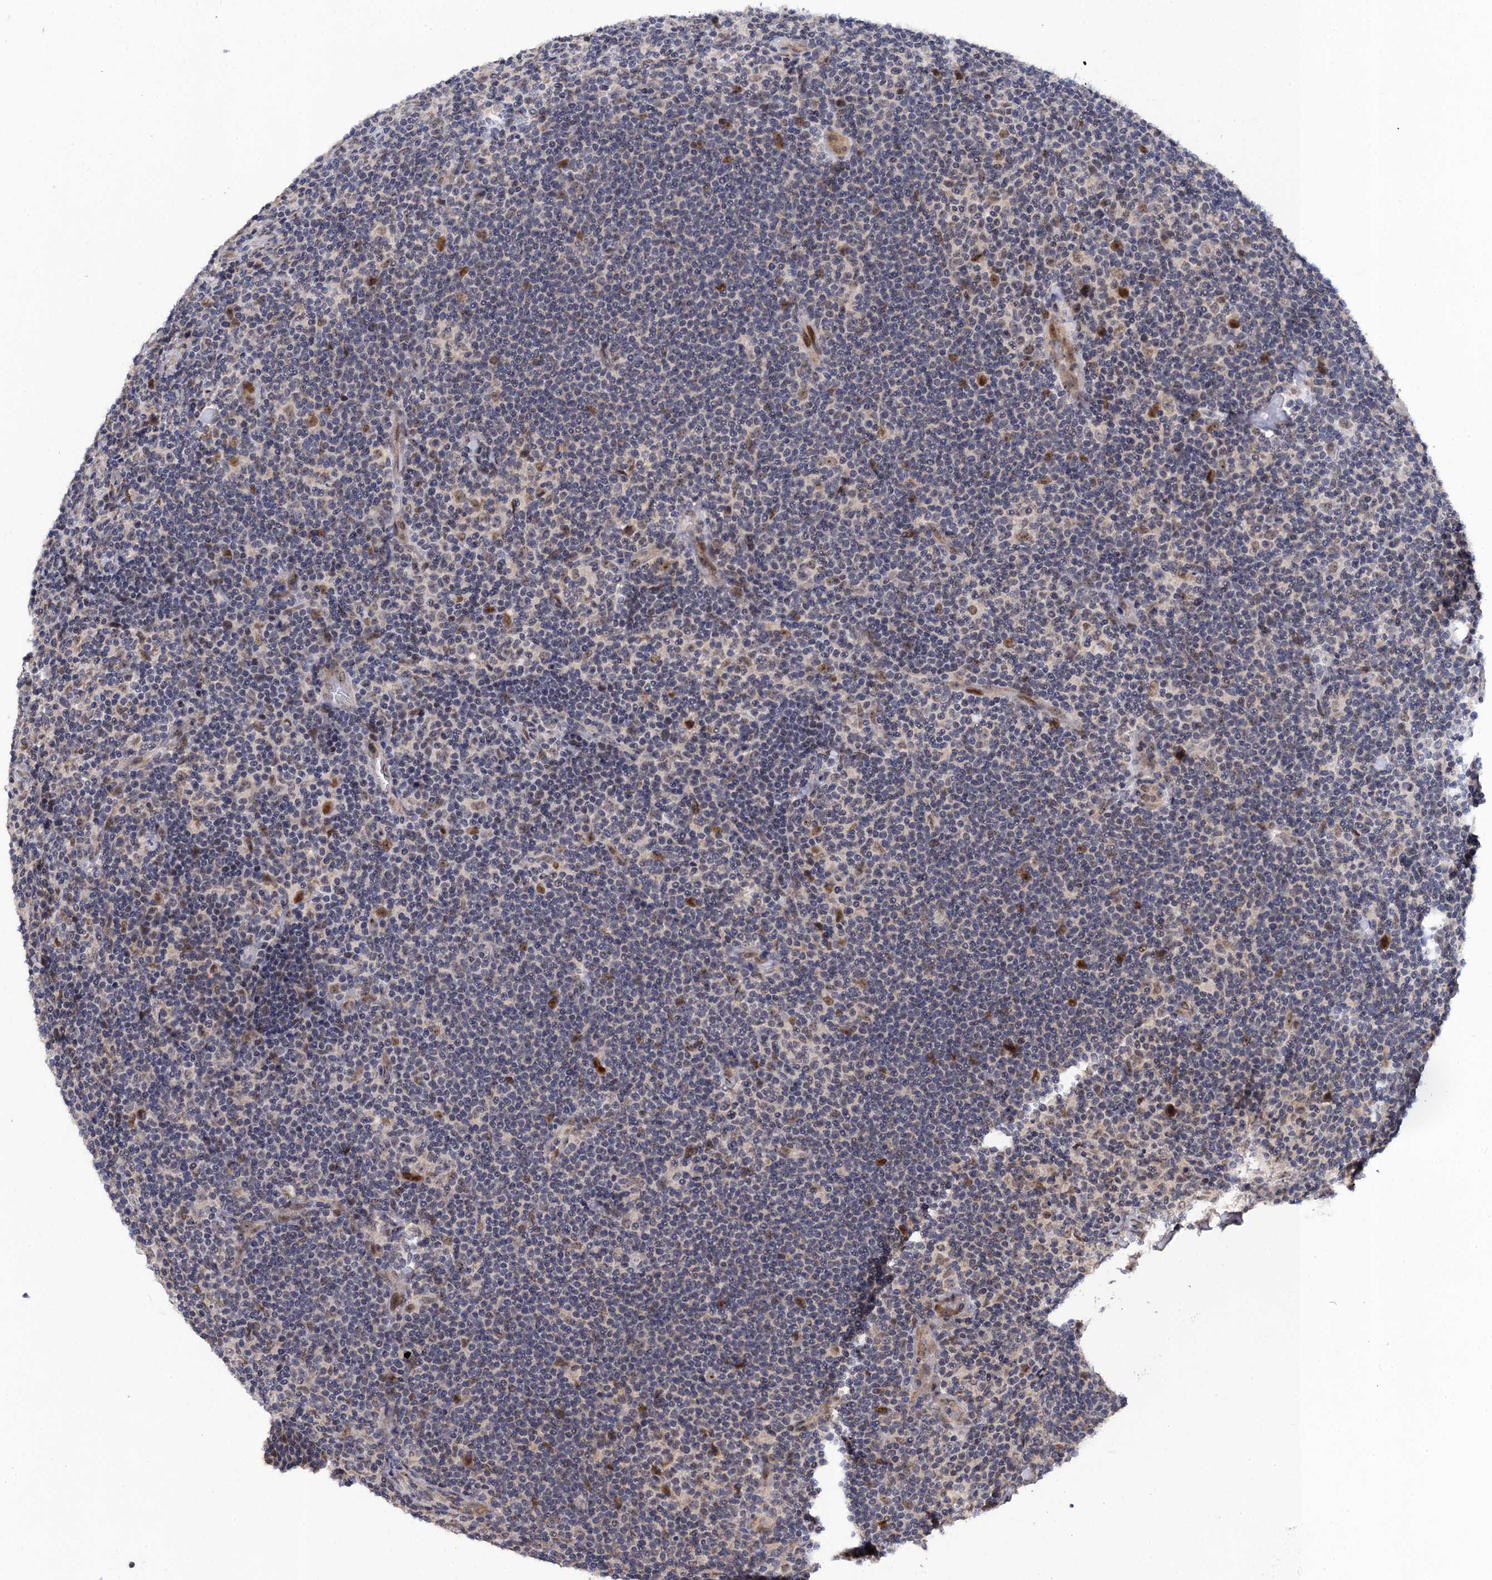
{"staining": {"intensity": "negative", "quantity": "none", "location": "none"}, "tissue": "lymphoma", "cell_type": "Tumor cells", "image_type": "cancer", "snomed": [{"axis": "morphology", "description": "Hodgkin's disease, NOS"}, {"axis": "topography", "description": "Lymph node"}], "caption": "Immunohistochemistry photomicrograph of human Hodgkin's disease stained for a protein (brown), which exhibits no positivity in tumor cells.", "gene": "ZAR1L", "patient": {"sex": "female", "age": 57}}